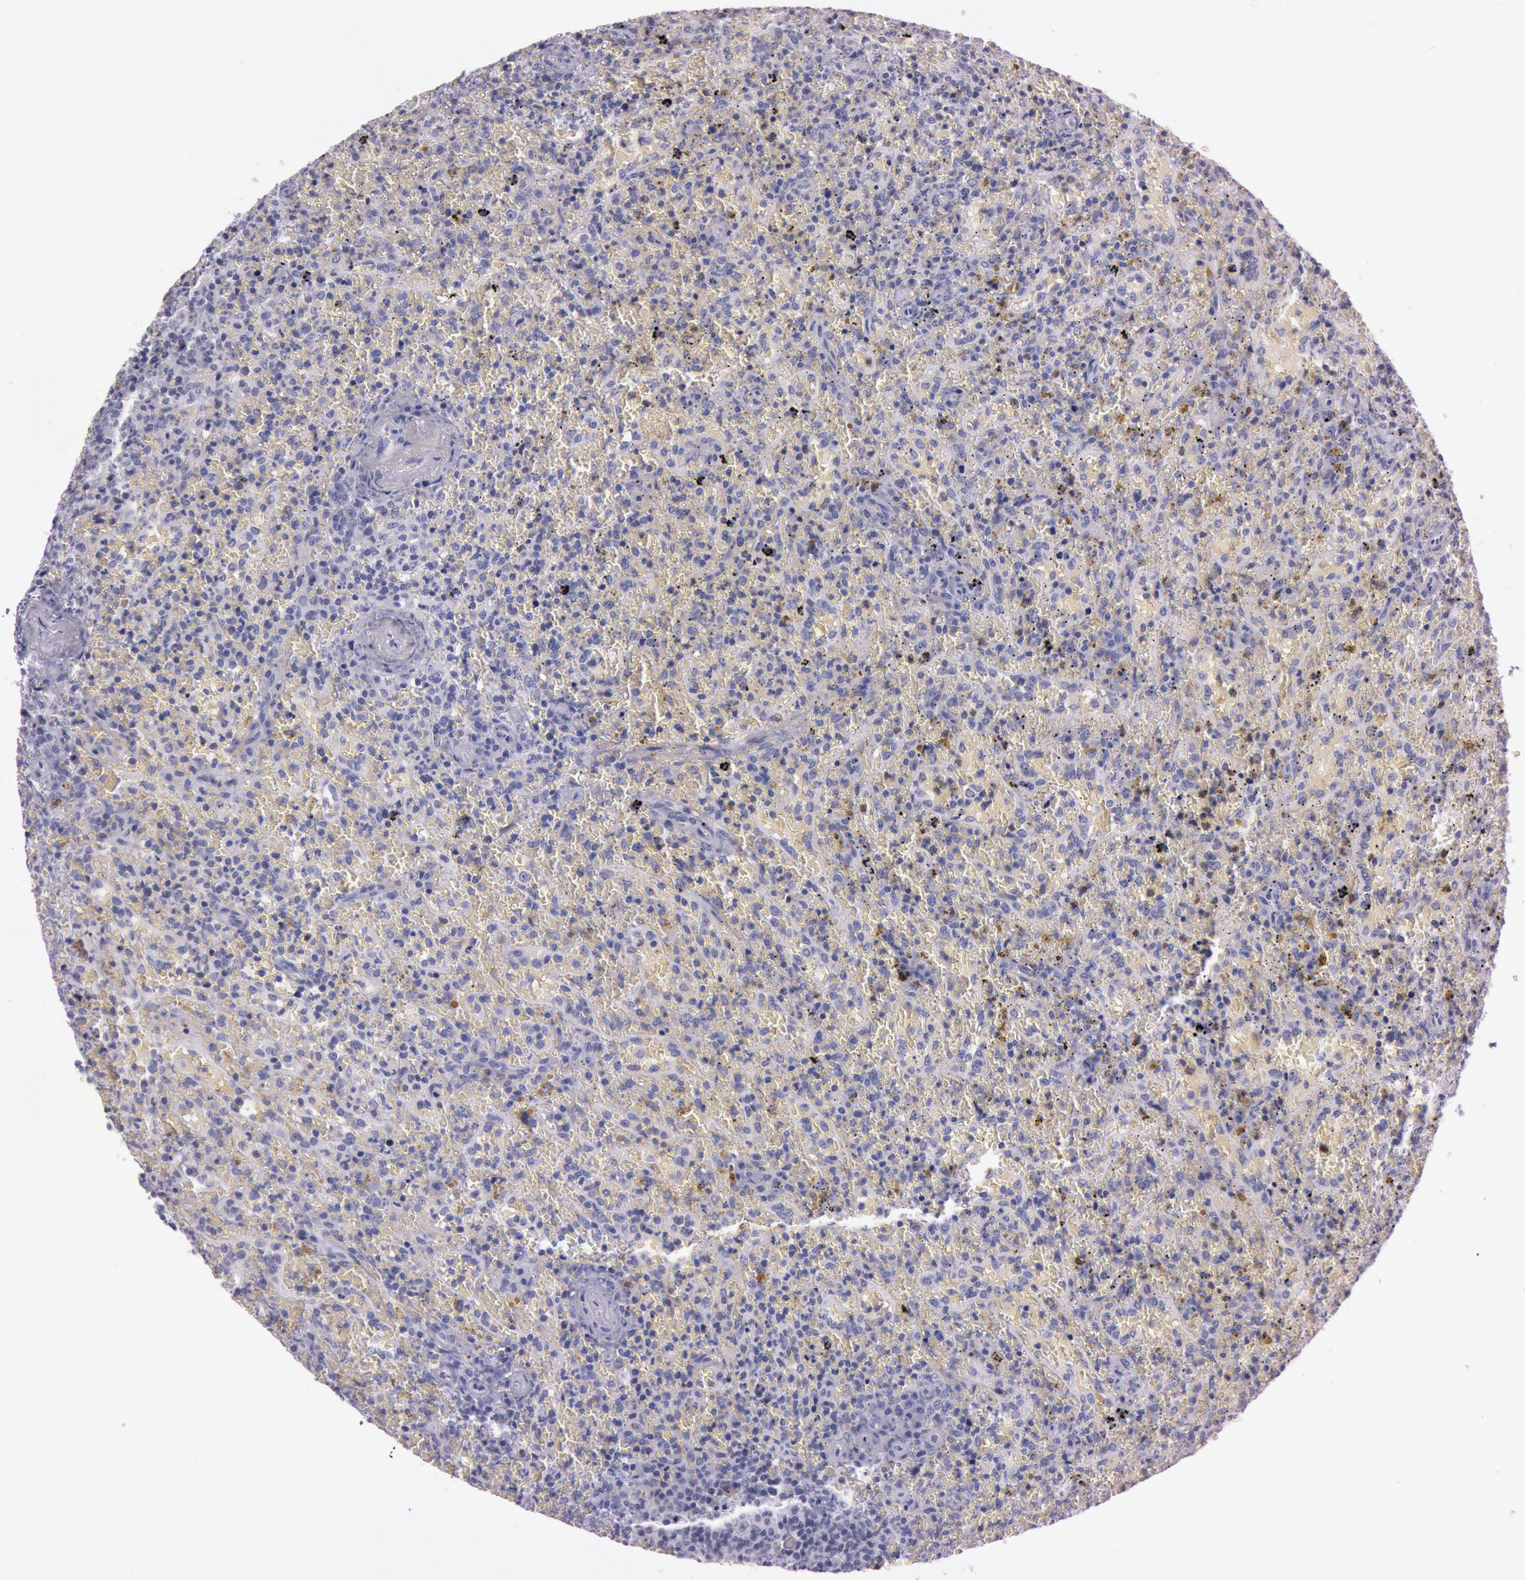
{"staining": {"intensity": "negative", "quantity": "none", "location": "none"}, "tissue": "lymphoma", "cell_type": "Tumor cells", "image_type": "cancer", "snomed": [{"axis": "morphology", "description": "Malignant lymphoma, non-Hodgkin's type, High grade"}, {"axis": "topography", "description": "Spleen"}, {"axis": "topography", "description": "Lymph node"}], "caption": "DAB immunohistochemical staining of malignant lymphoma, non-Hodgkin's type (high-grade) displays no significant positivity in tumor cells.", "gene": "S100A7", "patient": {"sex": "female", "age": 70}}